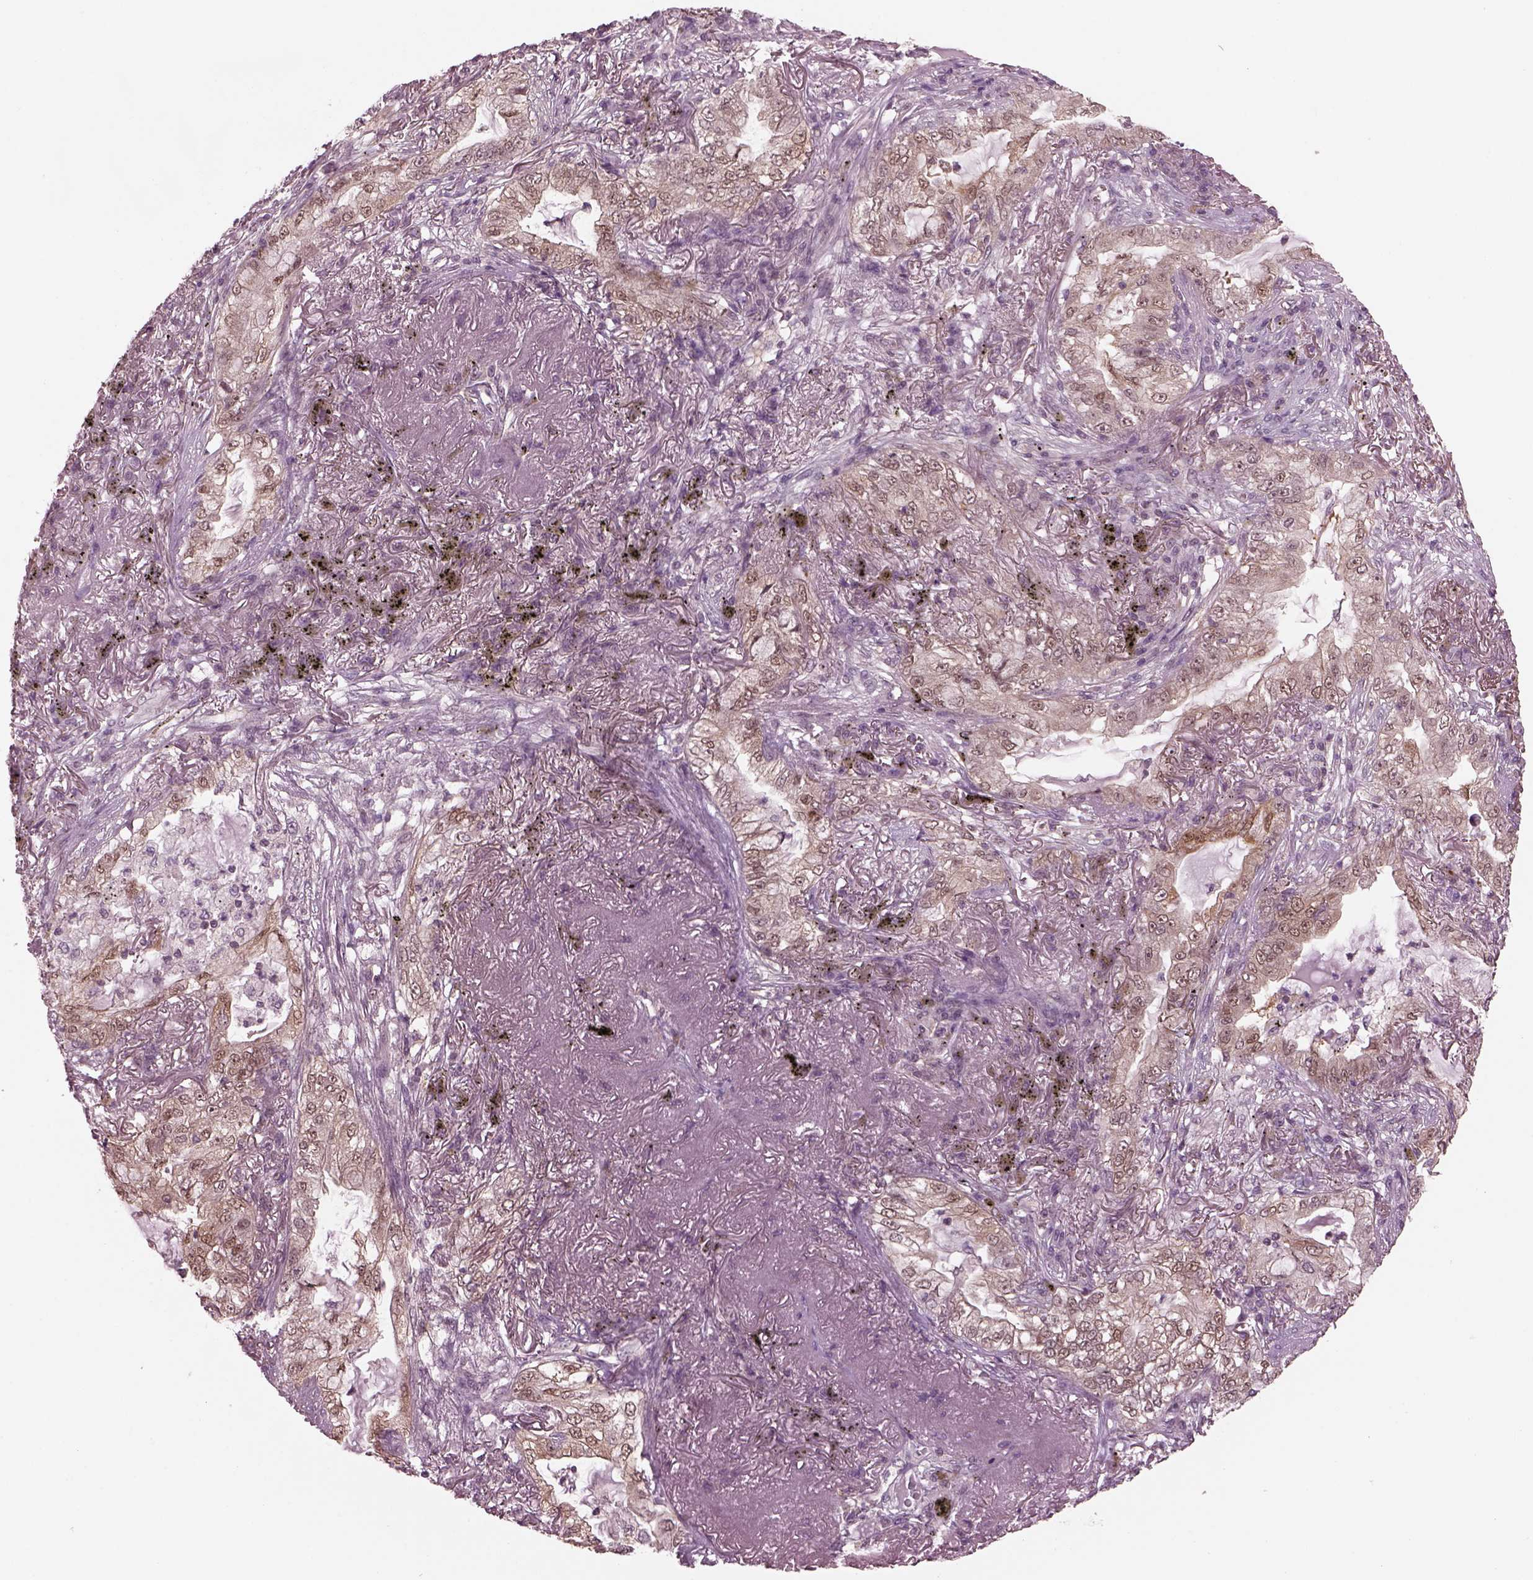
{"staining": {"intensity": "moderate", "quantity": ">75%", "location": "cytoplasmic/membranous"}, "tissue": "lung cancer", "cell_type": "Tumor cells", "image_type": "cancer", "snomed": [{"axis": "morphology", "description": "Adenocarcinoma, NOS"}, {"axis": "topography", "description": "Lung"}], "caption": "Immunohistochemistry (IHC) (DAB) staining of lung adenocarcinoma displays moderate cytoplasmic/membranous protein positivity in approximately >75% of tumor cells.", "gene": "SRI", "patient": {"sex": "female", "age": 73}}